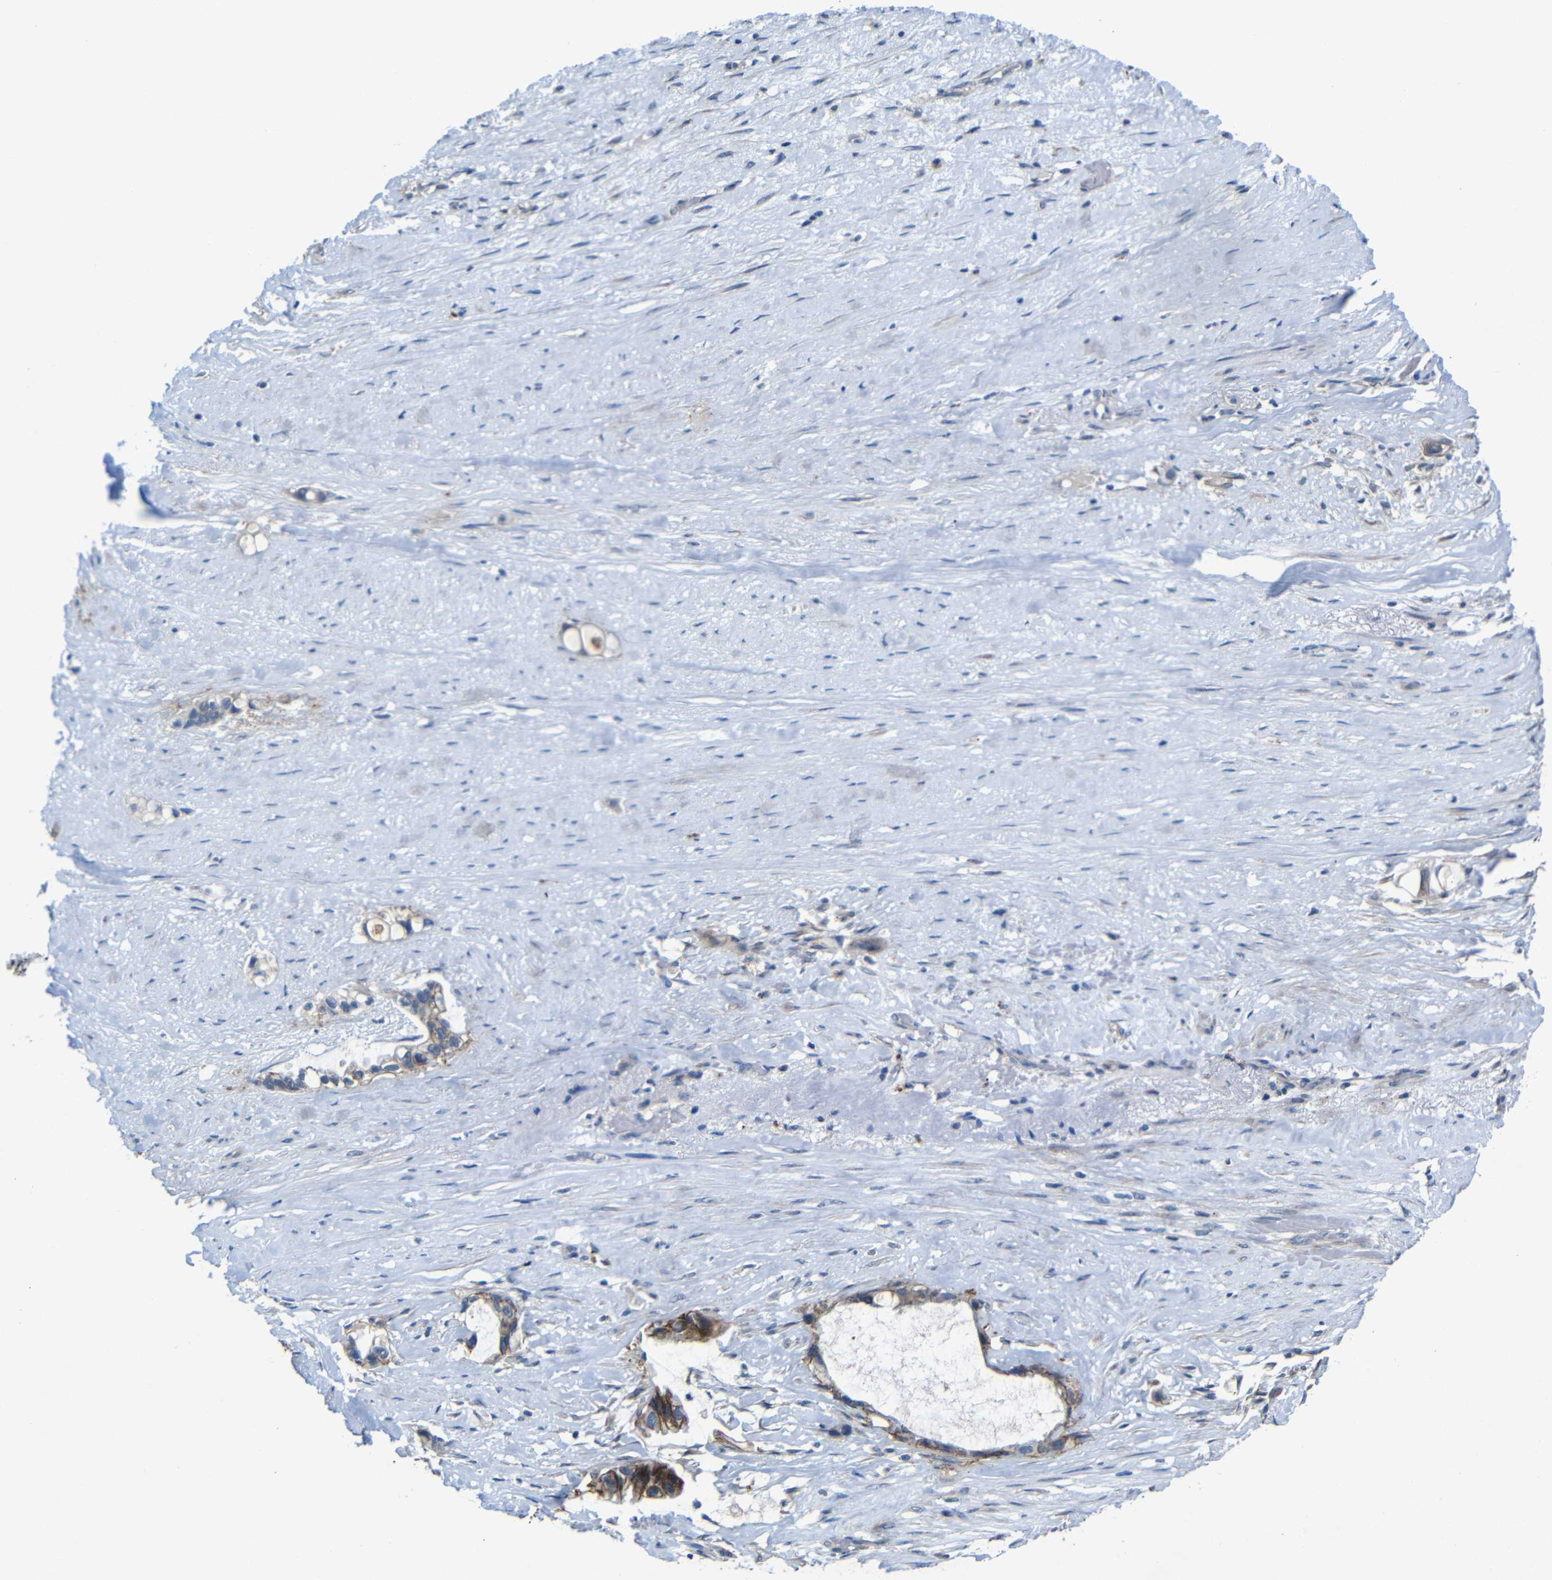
{"staining": {"intensity": "moderate", "quantity": "25%-75%", "location": "cytoplasmic/membranous"}, "tissue": "liver cancer", "cell_type": "Tumor cells", "image_type": "cancer", "snomed": [{"axis": "morphology", "description": "Cholangiocarcinoma"}, {"axis": "topography", "description": "Liver"}], "caption": "About 25%-75% of tumor cells in liver cholangiocarcinoma display moderate cytoplasmic/membranous protein staining as visualized by brown immunohistochemical staining.", "gene": "ZNF90", "patient": {"sex": "female", "age": 65}}